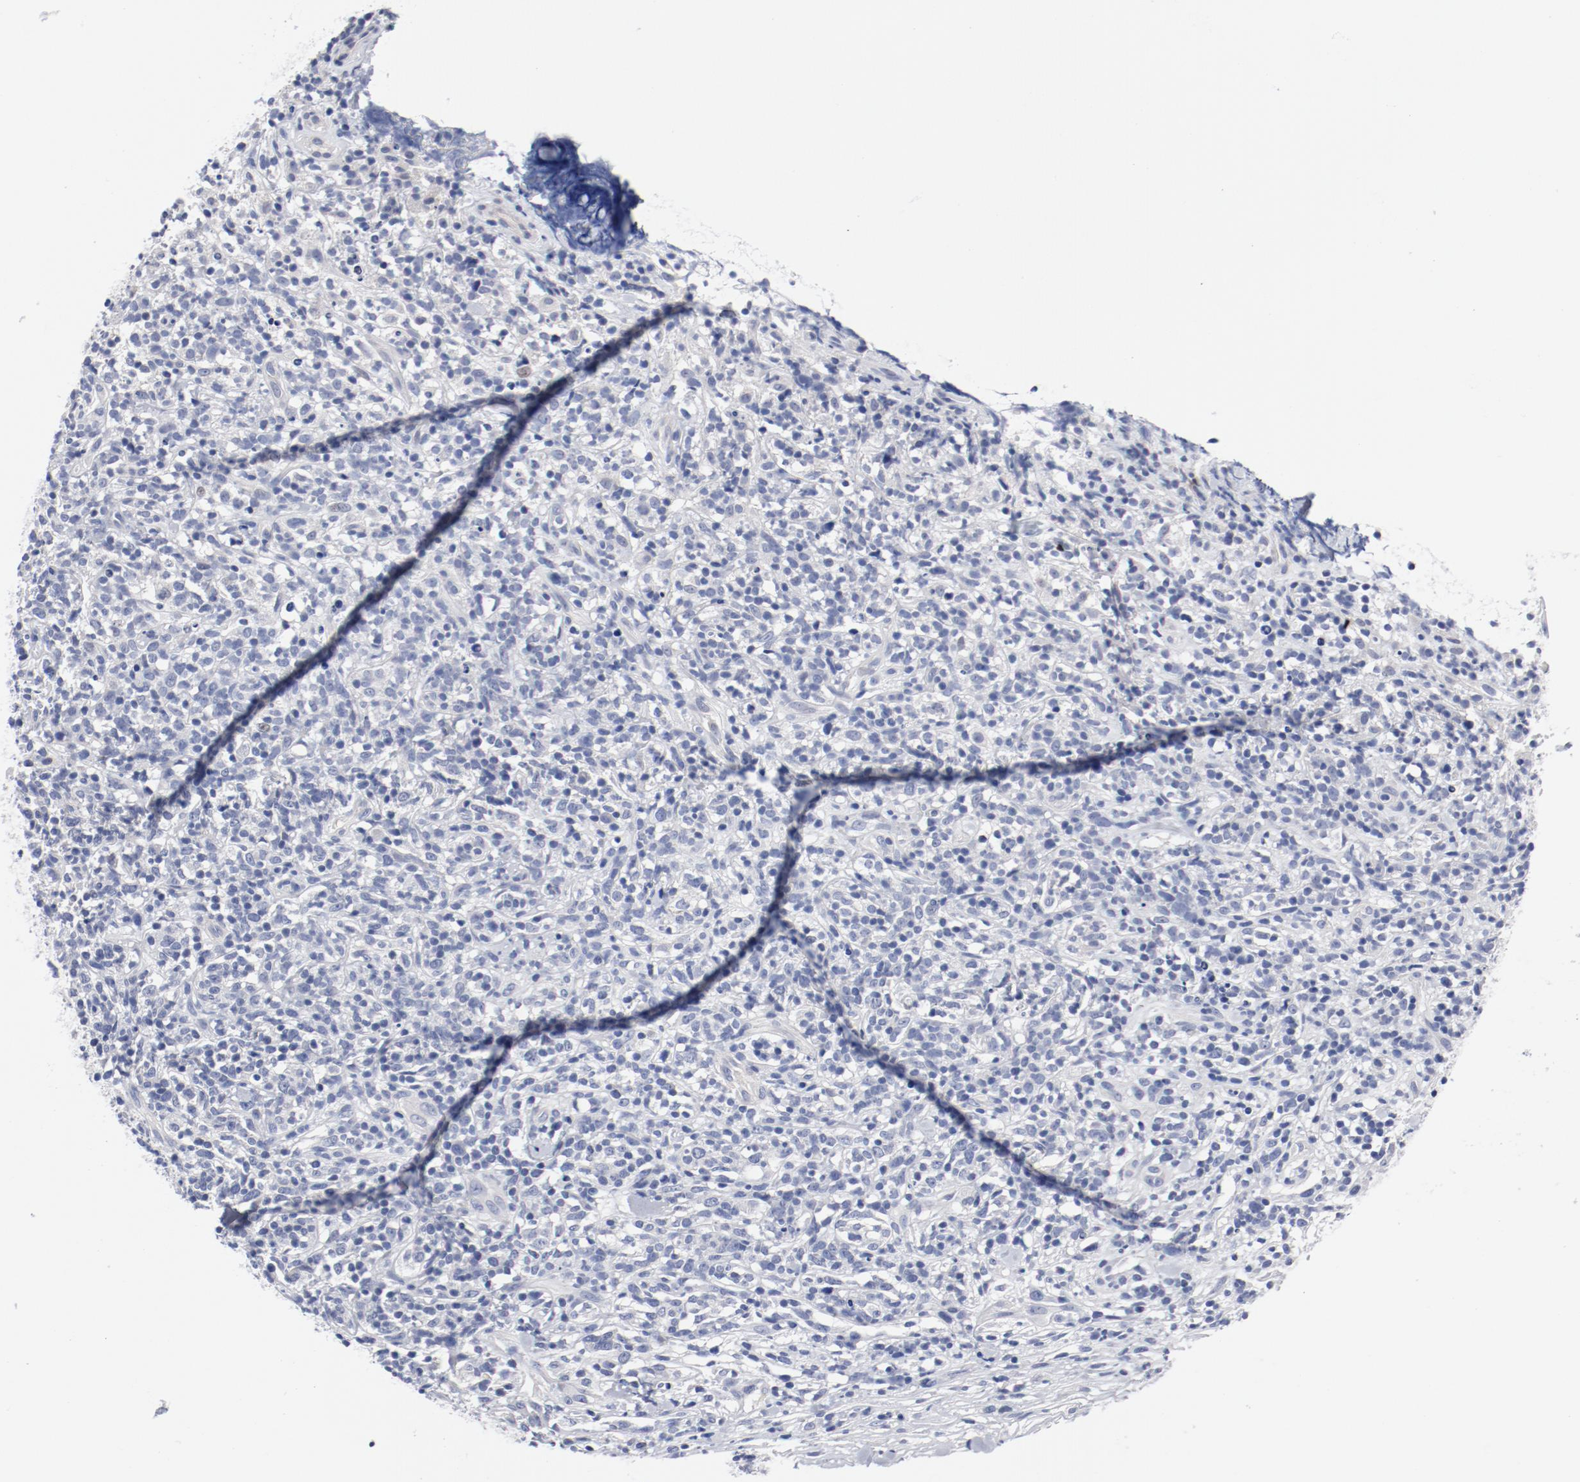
{"staining": {"intensity": "negative", "quantity": "none", "location": "none"}, "tissue": "lymphoma", "cell_type": "Tumor cells", "image_type": "cancer", "snomed": [{"axis": "morphology", "description": "Malignant lymphoma, non-Hodgkin's type, High grade"}, {"axis": "topography", "description": "Lymph node"}], "caption": "Micrograph shows no protein positivity in tumor cells of high-grade malignant lymphoma, non-Hodgkin's type tissue. (DAB (3,3'-diaminobenzidine) immunohistochemistry (IHC), high magnification).", "gene": "KCNK13", "patient": {"sex": "female", "age": 73}}